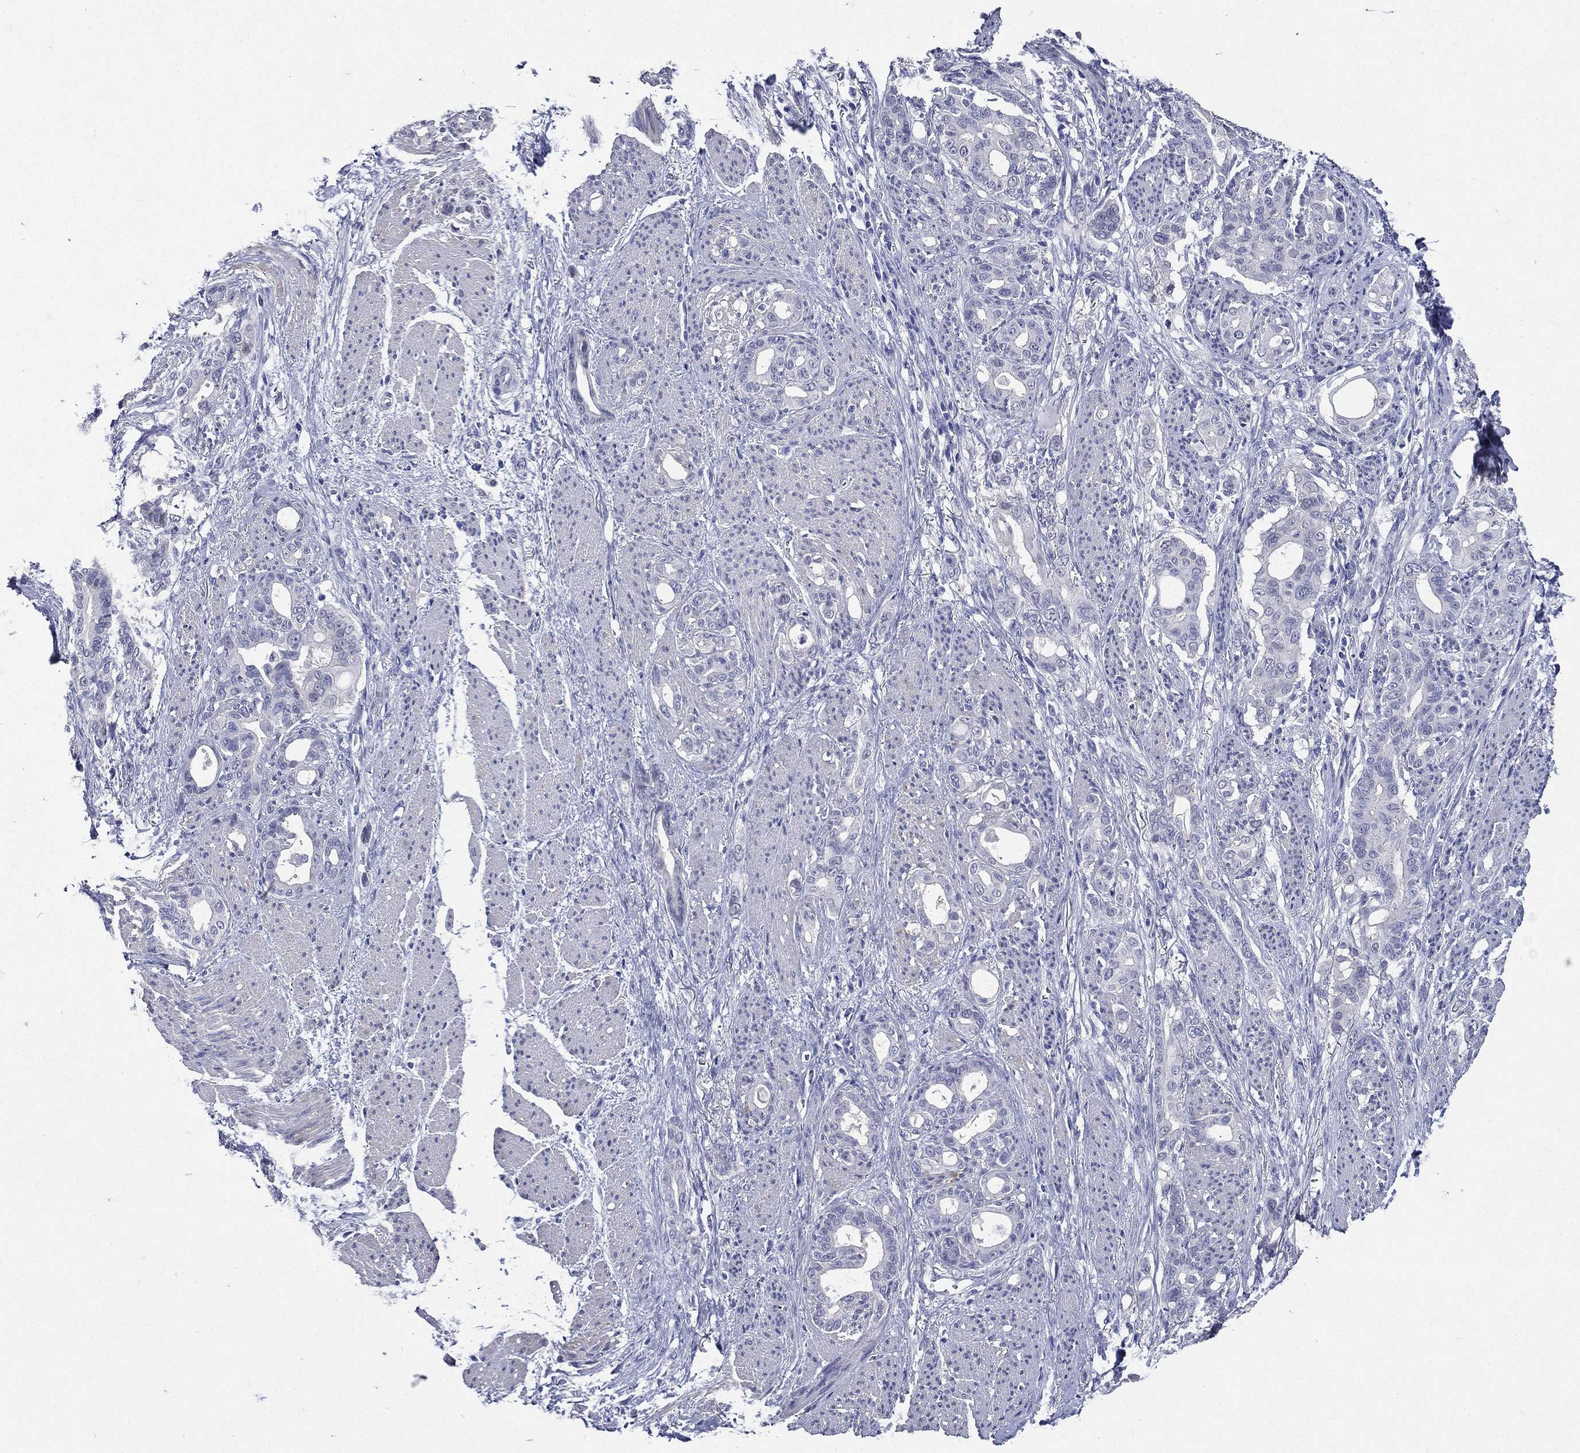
{"staining": {"intensity": "negative", "quantity": "none", "location": "none"}, "tissue": "stomach cancer", "cell_type": "Tumor cells", "image_type": "cancer", "snomed": [{"axis": "morphology", "description": "Normal tissue, NOS"}, {"axis": "morphology", "description": "Adenocarcinoma, NOS"}, {"axis": "topography", "description": "Esophagus"}, {"axis": "topography", "description": "Stomach, upper"}], "caption": "DAB (3,3'-diaminobenzidine) immunohistochemical staining of human stomach cancer reveals no significant expression in tumor cells.", "gene": "TGM1", "patient": {"sex": "male", "age": 62}}